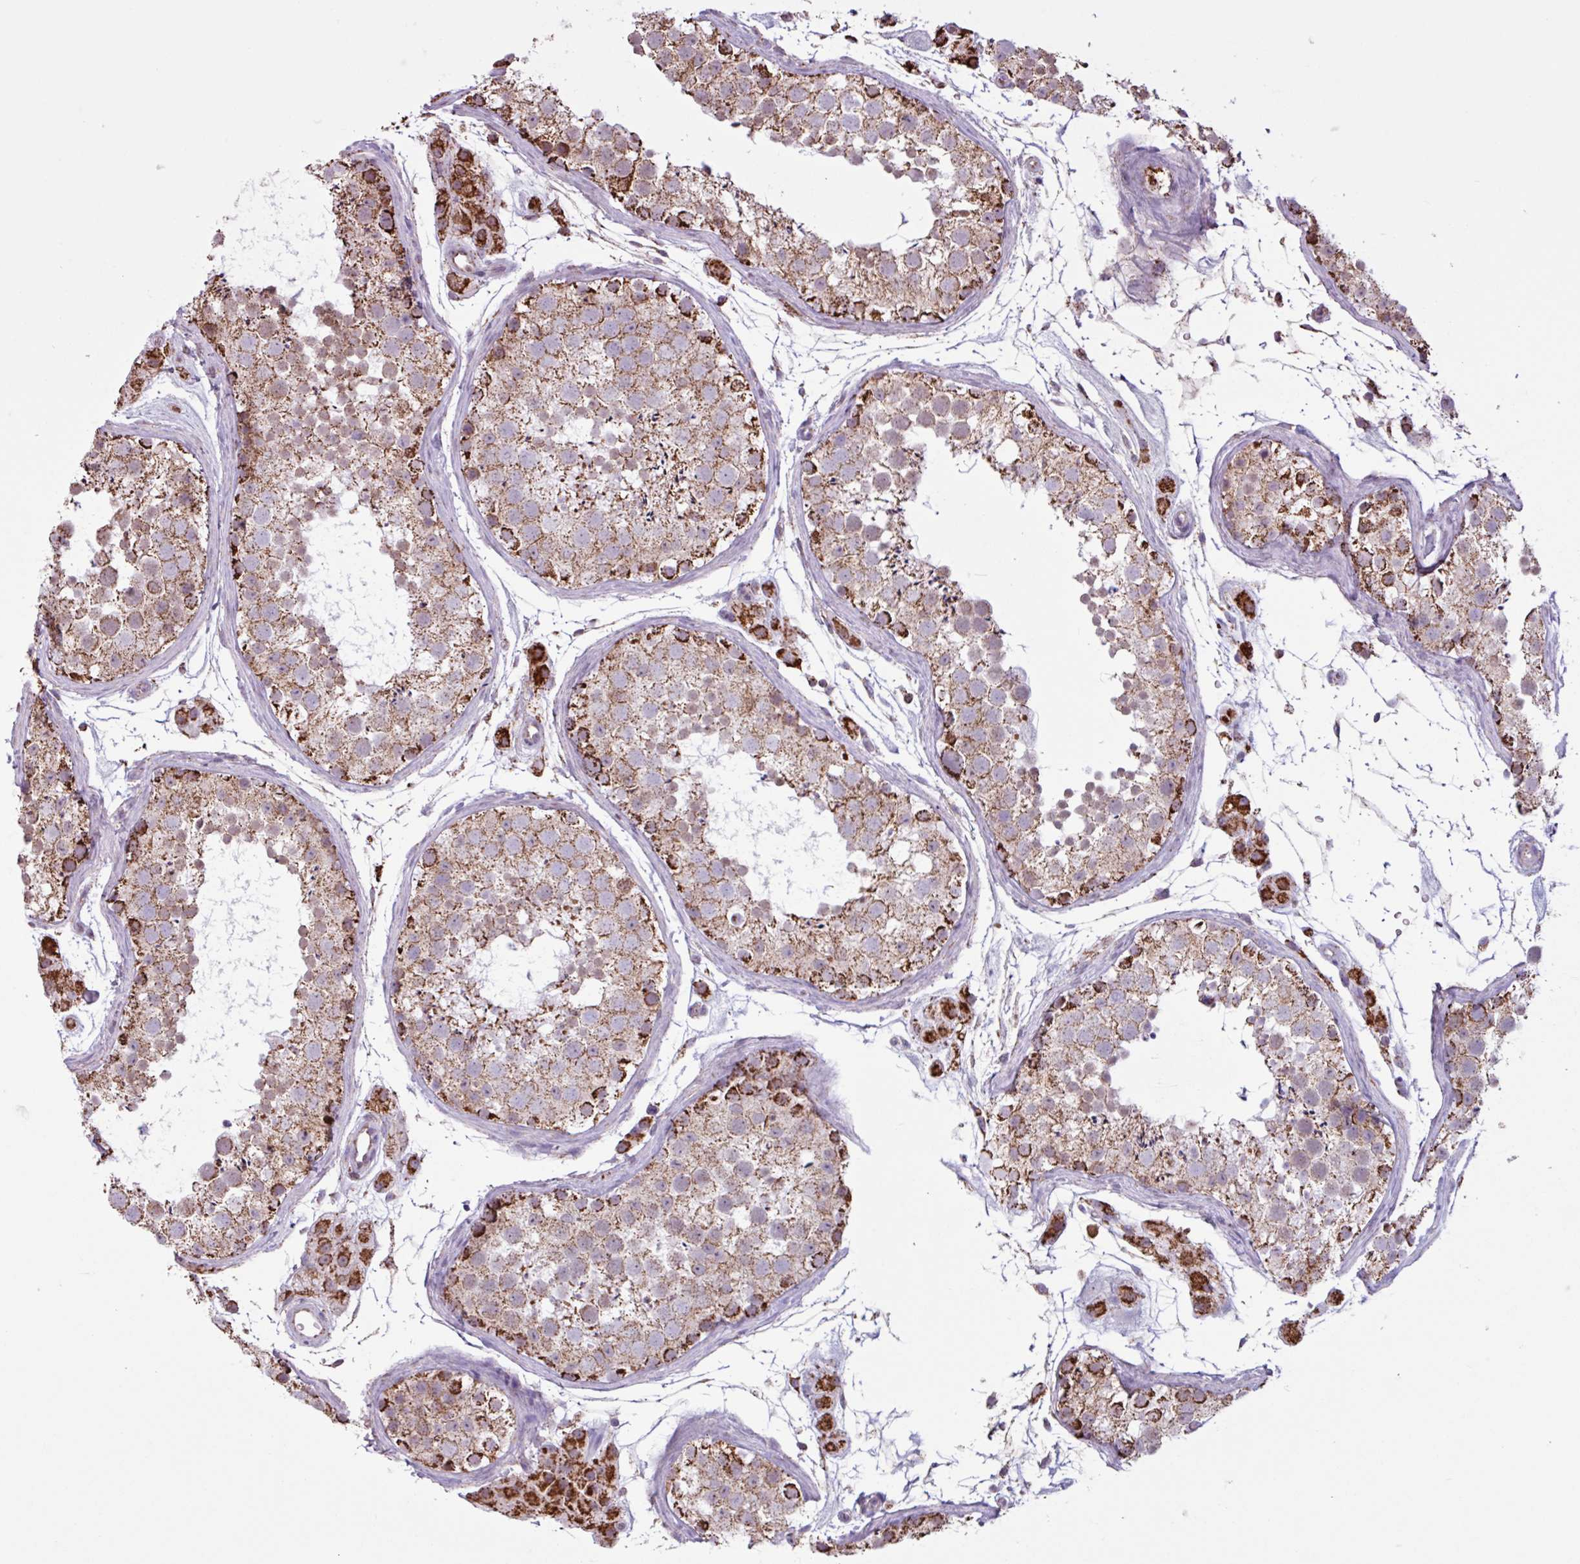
{"staining": {"intensity": "strong", "quantity": ">75%", "location": "cytoplasmic/membranous"}, "tissue": "testis", "cell_type": "Cells in seminiferous ducts", "image_type": "normal", "snomed": [{"axis": "morphology", "description": "Normal tissue, NOS"}, {"axis": "topography", "description": "Testis"}], "caption": "Immunohistochemical staining of unremarkable testis shows strong cytoplasmic/membranous protein staining in about >75% of cells in seminiferous ducts. (Stains: DAB in brown, nuclei in blue, Microscopy: brightfield microscopy at high magnification).", "gene": "ALG8", "patient": {"sex": "male", "age": 41}}